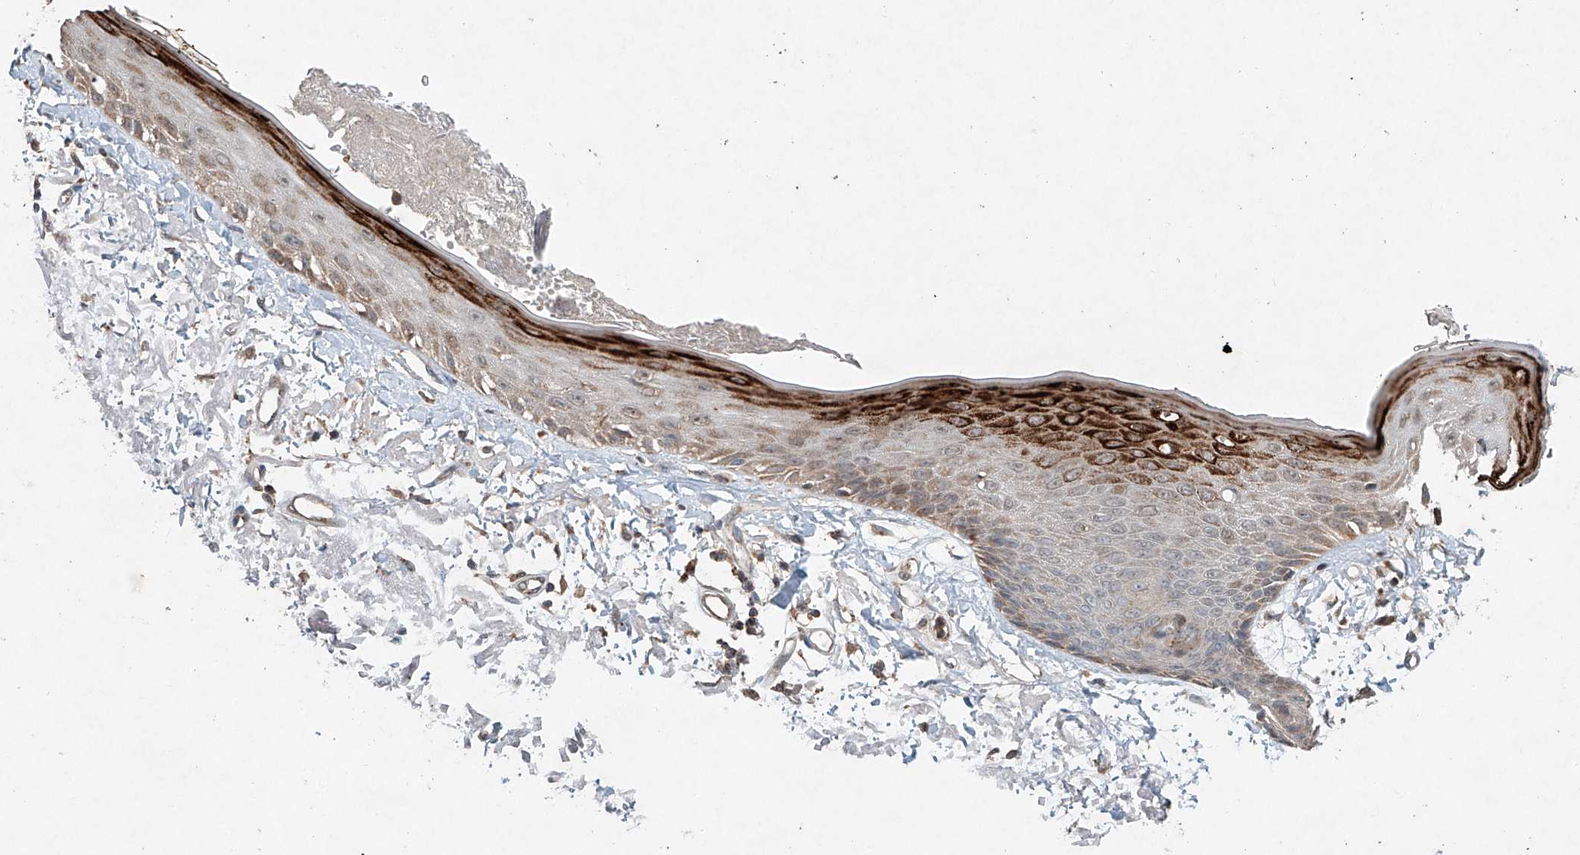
{"staining": {"intensity": "moderate", "quantity": ">75%", "location": "cytoplasmic/membranous"}, "tissue": "skin", "cell_type": "Fibroblasts", "image_type": "normal", "snomed": [{"axis": "morphology", "description": "Normal tissue, NOS"}, {"axis": "topography", "description": "Skin"}, {"axis": "topography", "description": "Skeletal muscle"}], "caption": "This histopathology image reveals normal skin stained with immunohistochemistry (IHC) to label a protein in brown. The cytoplasmic/membranous of fibroblasts show moderate positivity for the protein. Nuclei are counter-stained blue.", "gene": "DCAF11", "patient": {"sex": "male", "age": 83}}